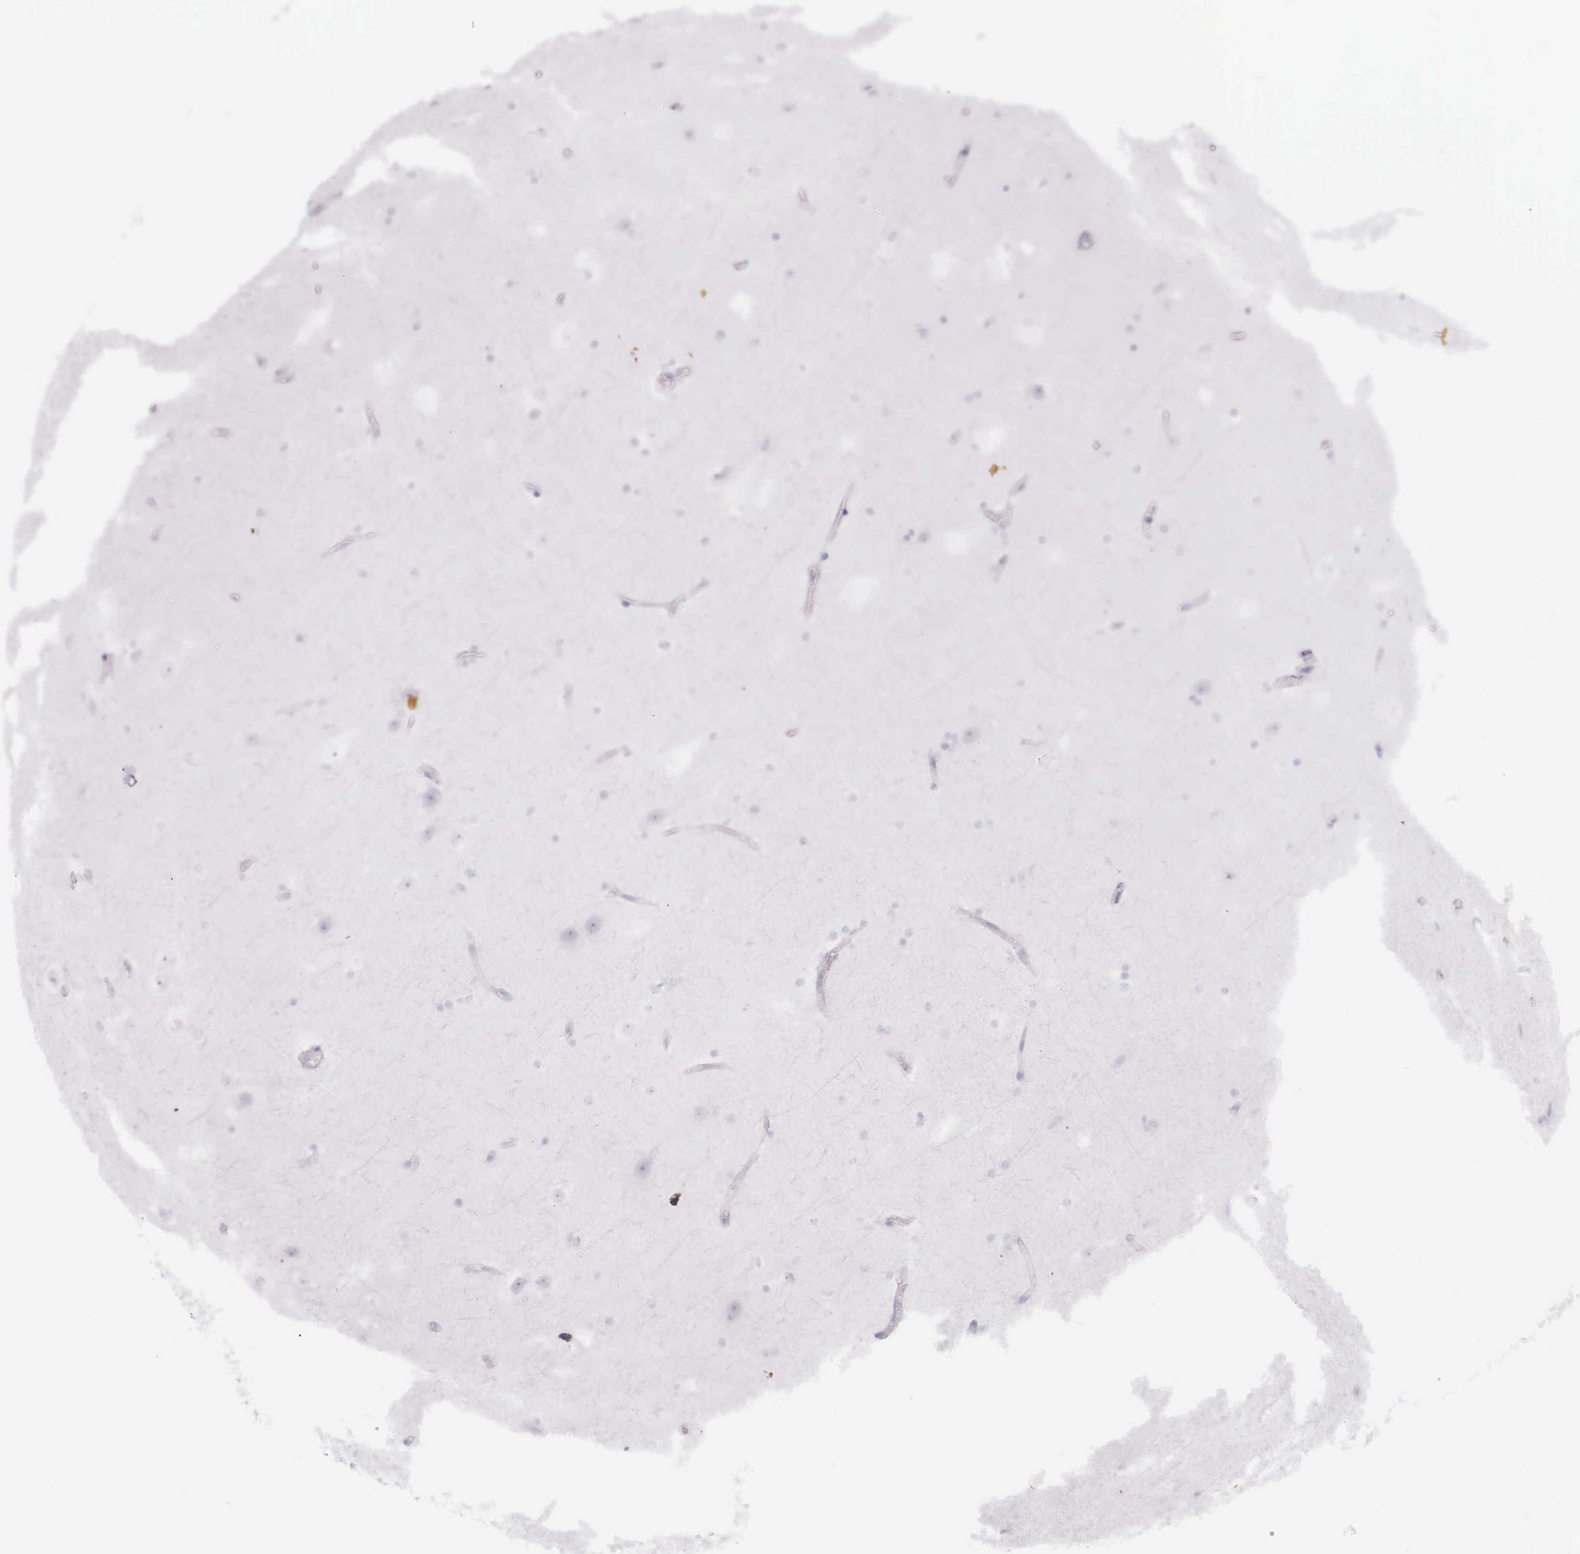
{"staining": {"intensity": "negative", "quantity": "none", "location": "none"}, "tissue": "cerebral cortex", "cell_type": "Endothelial cells", "image_type": "normal", "snomed": [{"axis": "morphology", "description": "Normal tissue, NOS"}, {"axis": "topography", "description": "Cerebral cortex"}, {"axis": "topography", "description": "Hippocampus"}], "caption": "DAB (3,3'-diaminobenzidine) immunohistochemical staining of benign human cerebral cortex reveals no significant positivity in endothelial cells.", "gene": "KRT14", "patient": {"sex": "female", "age": 19}}